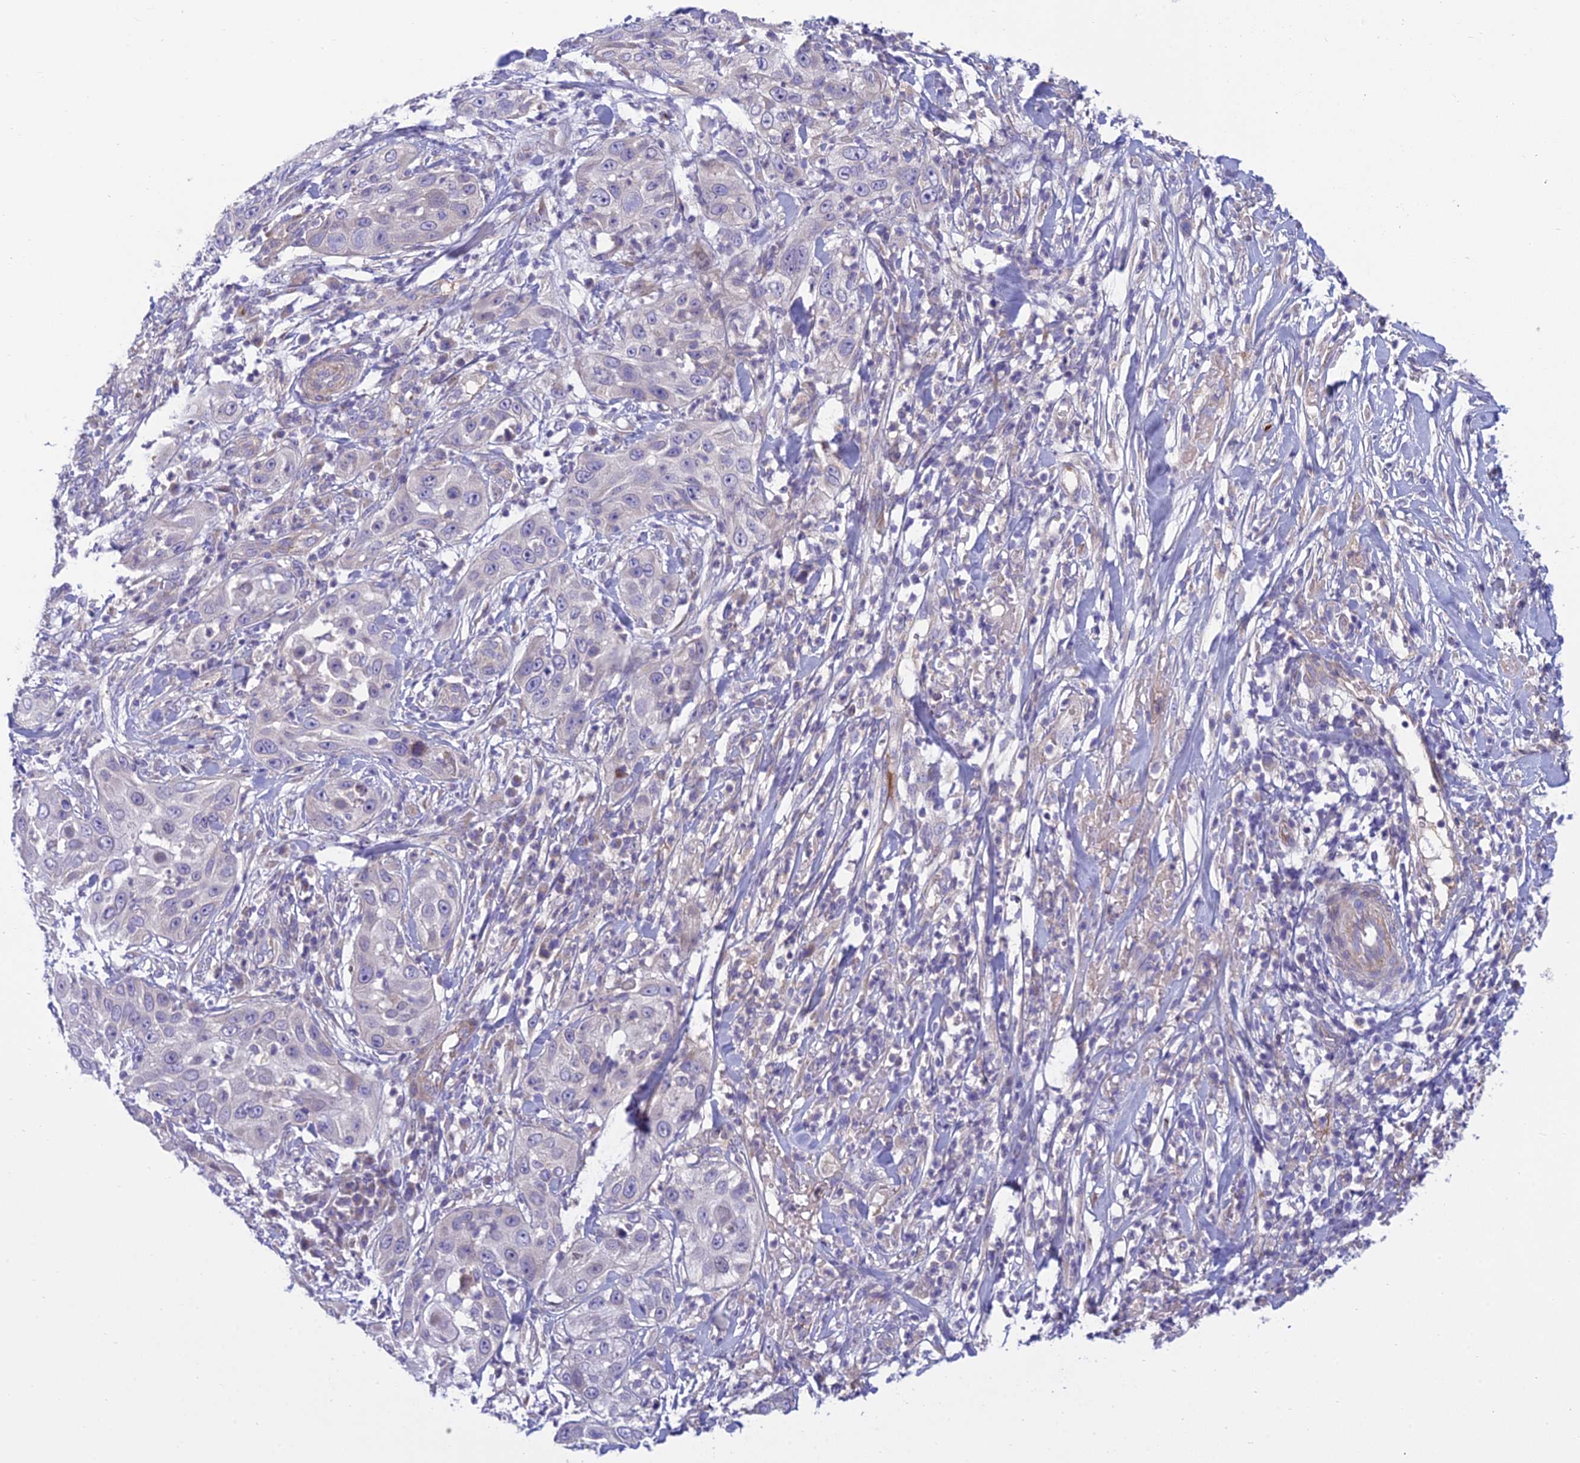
{"staining": {"intensity": "negative", "quantity": "none", "location": "none"}, "tissue": "skin cancer", "cell_type": "Tumor cells", "image_type": "cancer", "snomed": [{"axis": "morphology", "description": "Squamous cell carcinoma, NOS"}, {"axis": "topography", "description": "Skin"}], "caption": "High magnification brightfield microscopy of skin cancer (squamous cell carcinoma) stained with DAB (3,3'-diaminobenzidine) (brown) and counterstained with hematoxylin (blue): tumor cells show no significant positivity. (DAB IHC visualized using brightfield microscopy, high magnification).", "gene": "DUS2", "patient": {"sex": "female", "age": 44}}